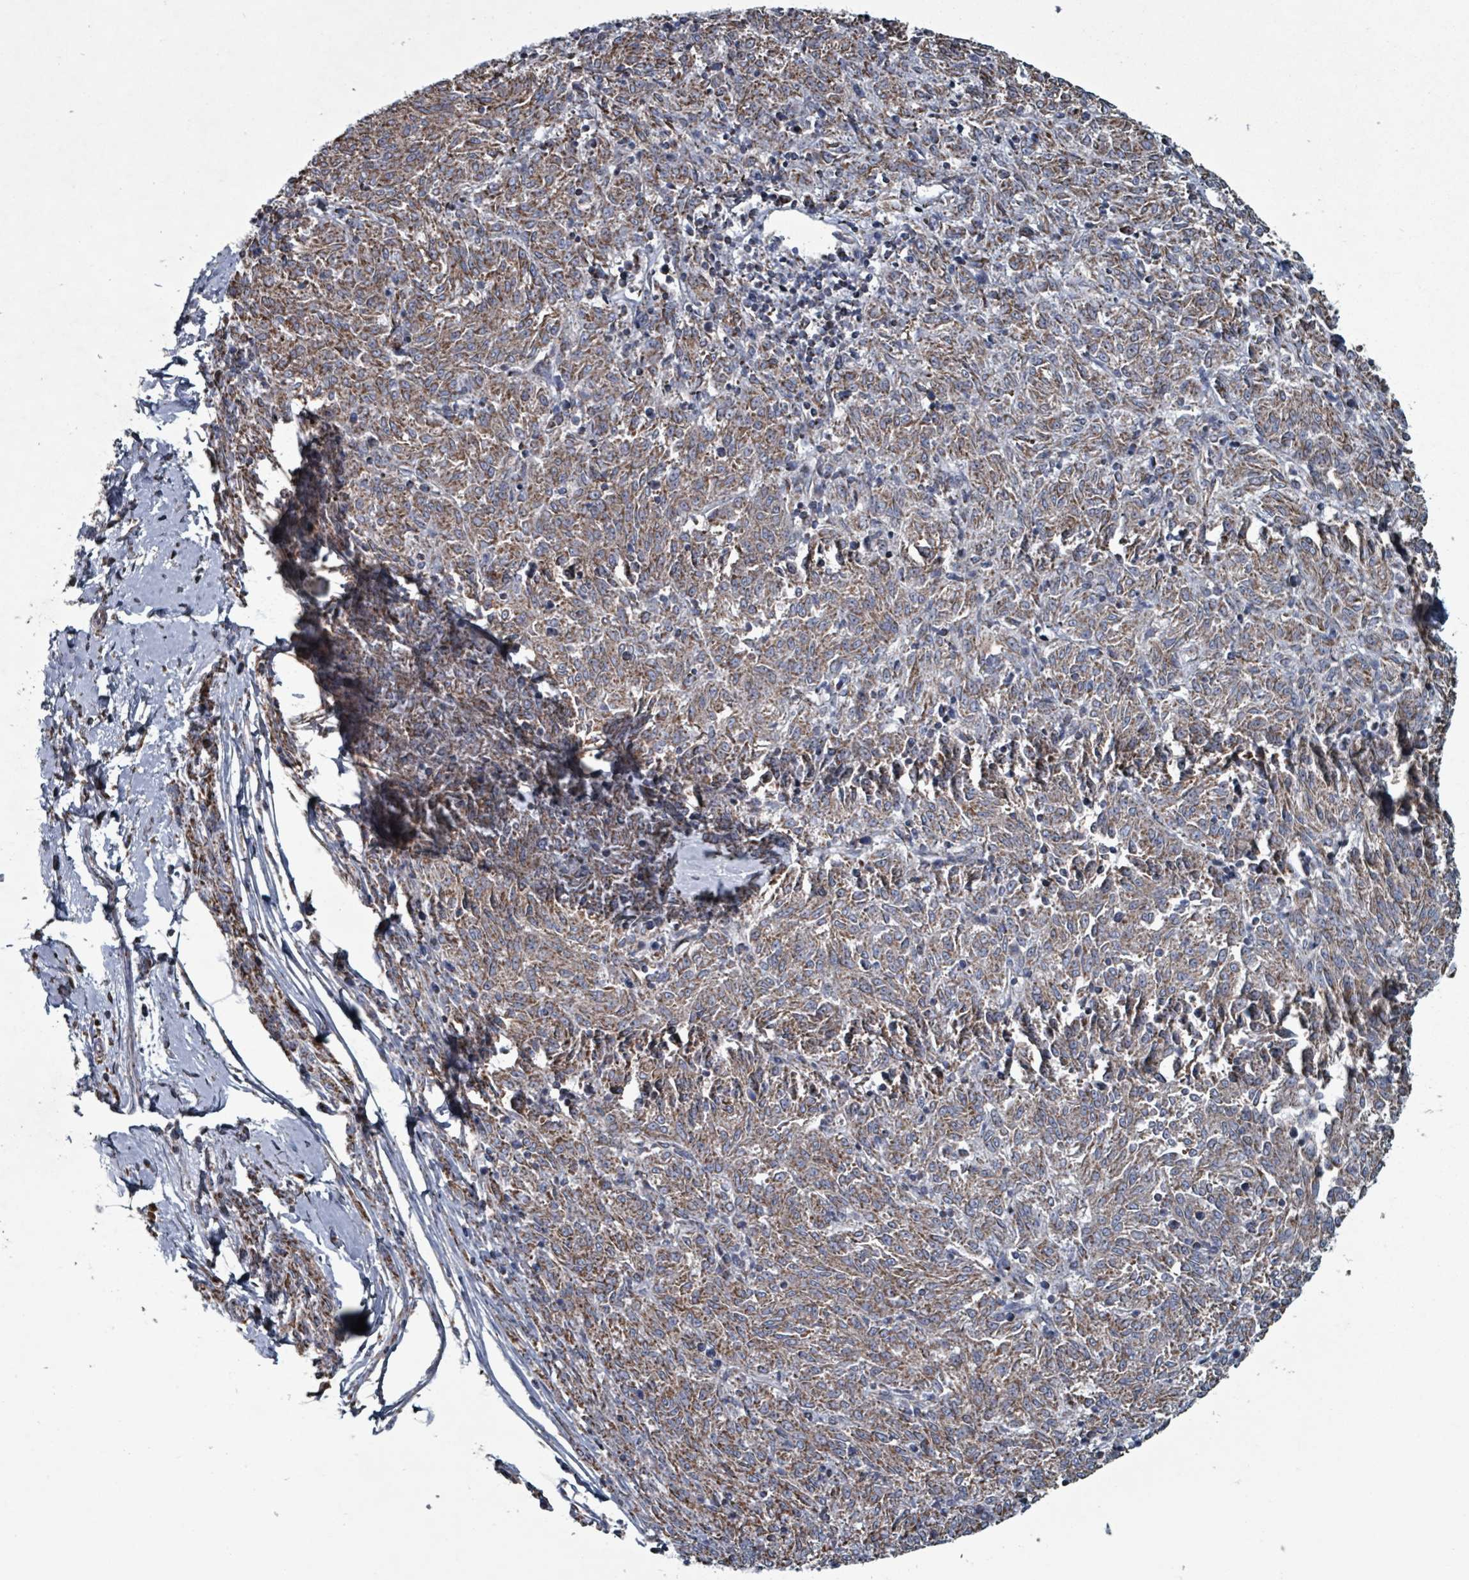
{"staining": {"intensity": "moderate", "quantity": ">75%", "location": "cytoplasmic/membranous"}, "tissue": "melanoma", "cell_type": "Tumor cells", "image_type": "cancer", "snomed": [{"axis": "morphology", "description": "Malignant melanoma, NOS"}, {"axis": "topography", "description": "Skin"}], "caption": "A high-resolution histopathology image shows immunohistochemistry staining of melanoma, which reveals moderate cytoplasmic/membranous staining in approximately >75% of tumor cells.", "gene": "ABHD18", "patient": {"sex": "female", "age": 72}}